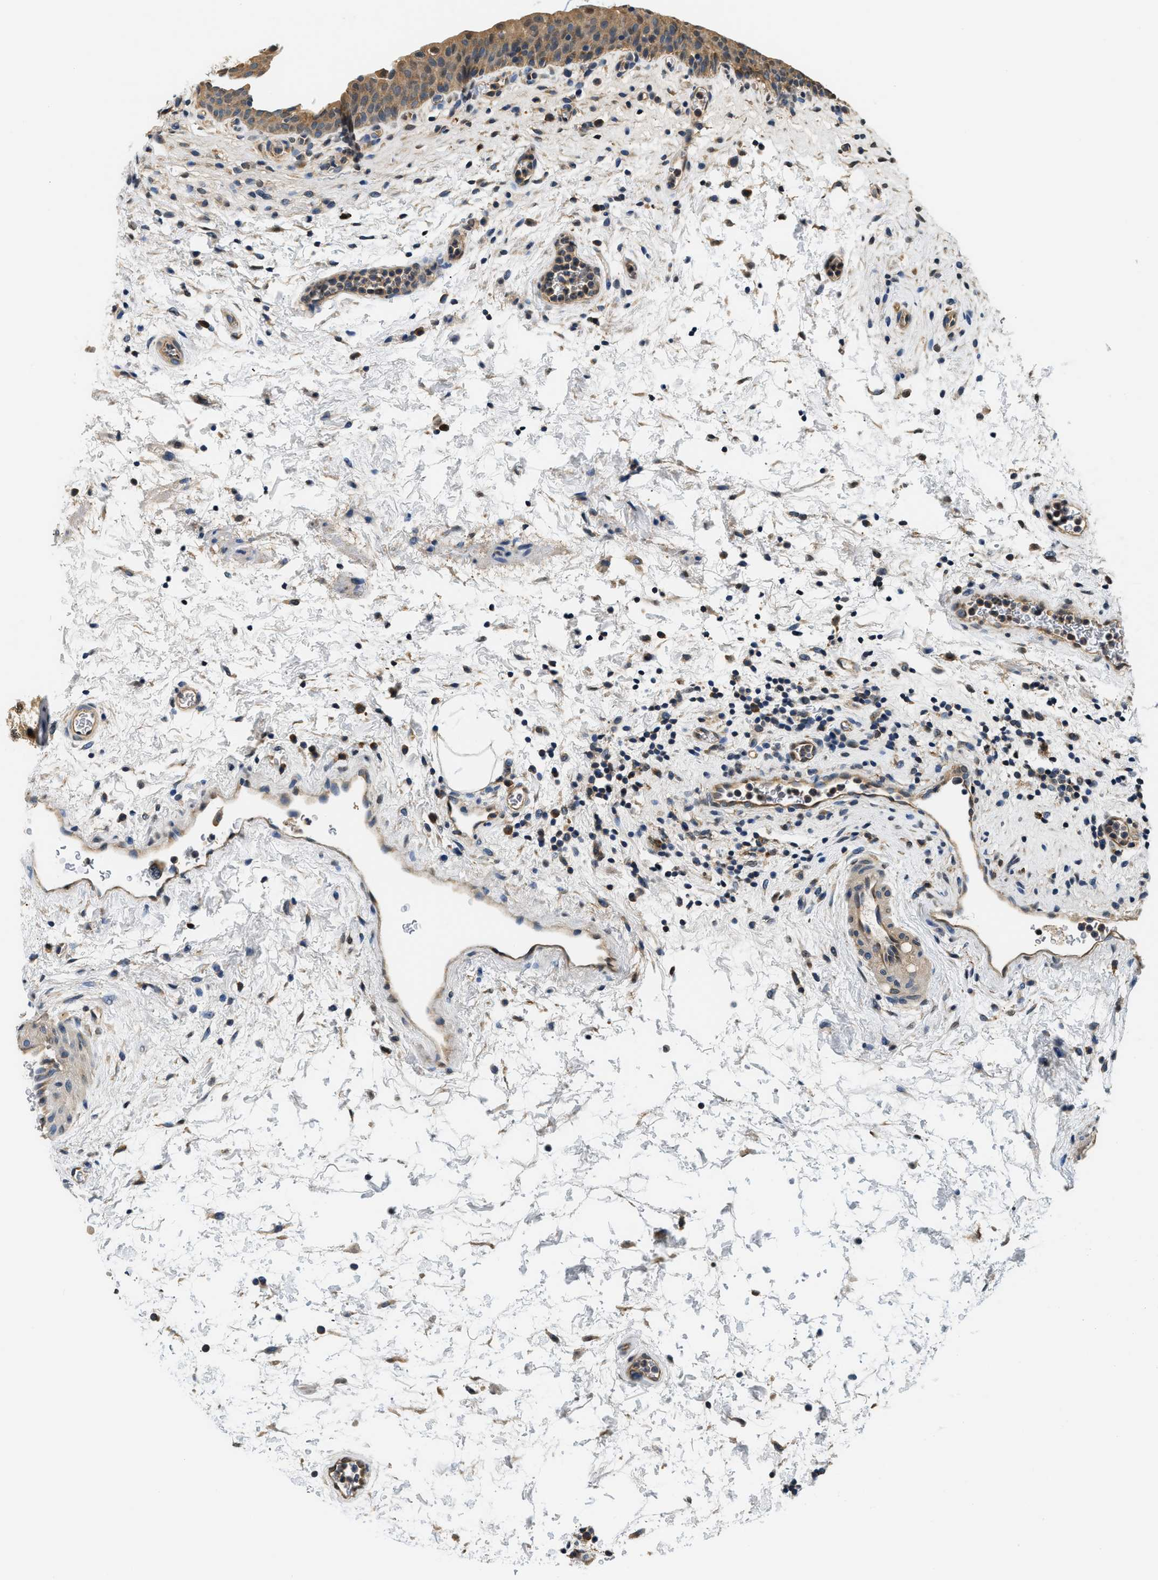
{"staining": {"intensity": "moderate", "quantity": ">75%", "location": "cytoplasmic/membranous,nuclear"}, "tissue": "urinary bladder", "cell_type": "Urothelial cells", "image_type": "normal", "snomed": [{"axis": "morphology", "description": "Normal tissue, NOS"}, {"axis": "topography", "description": "Urinary bladder"}], "caption": "Urothelial cells exhibit medium levels of moderate cytoplasmic/membranous,nuclear positivity in about >75% of cells in normal human urinary bladder. (IHC, brightfield microscopy, high magnification).", "gene": "BCL7C", "patient": {"sex": "male", "age": 37}}